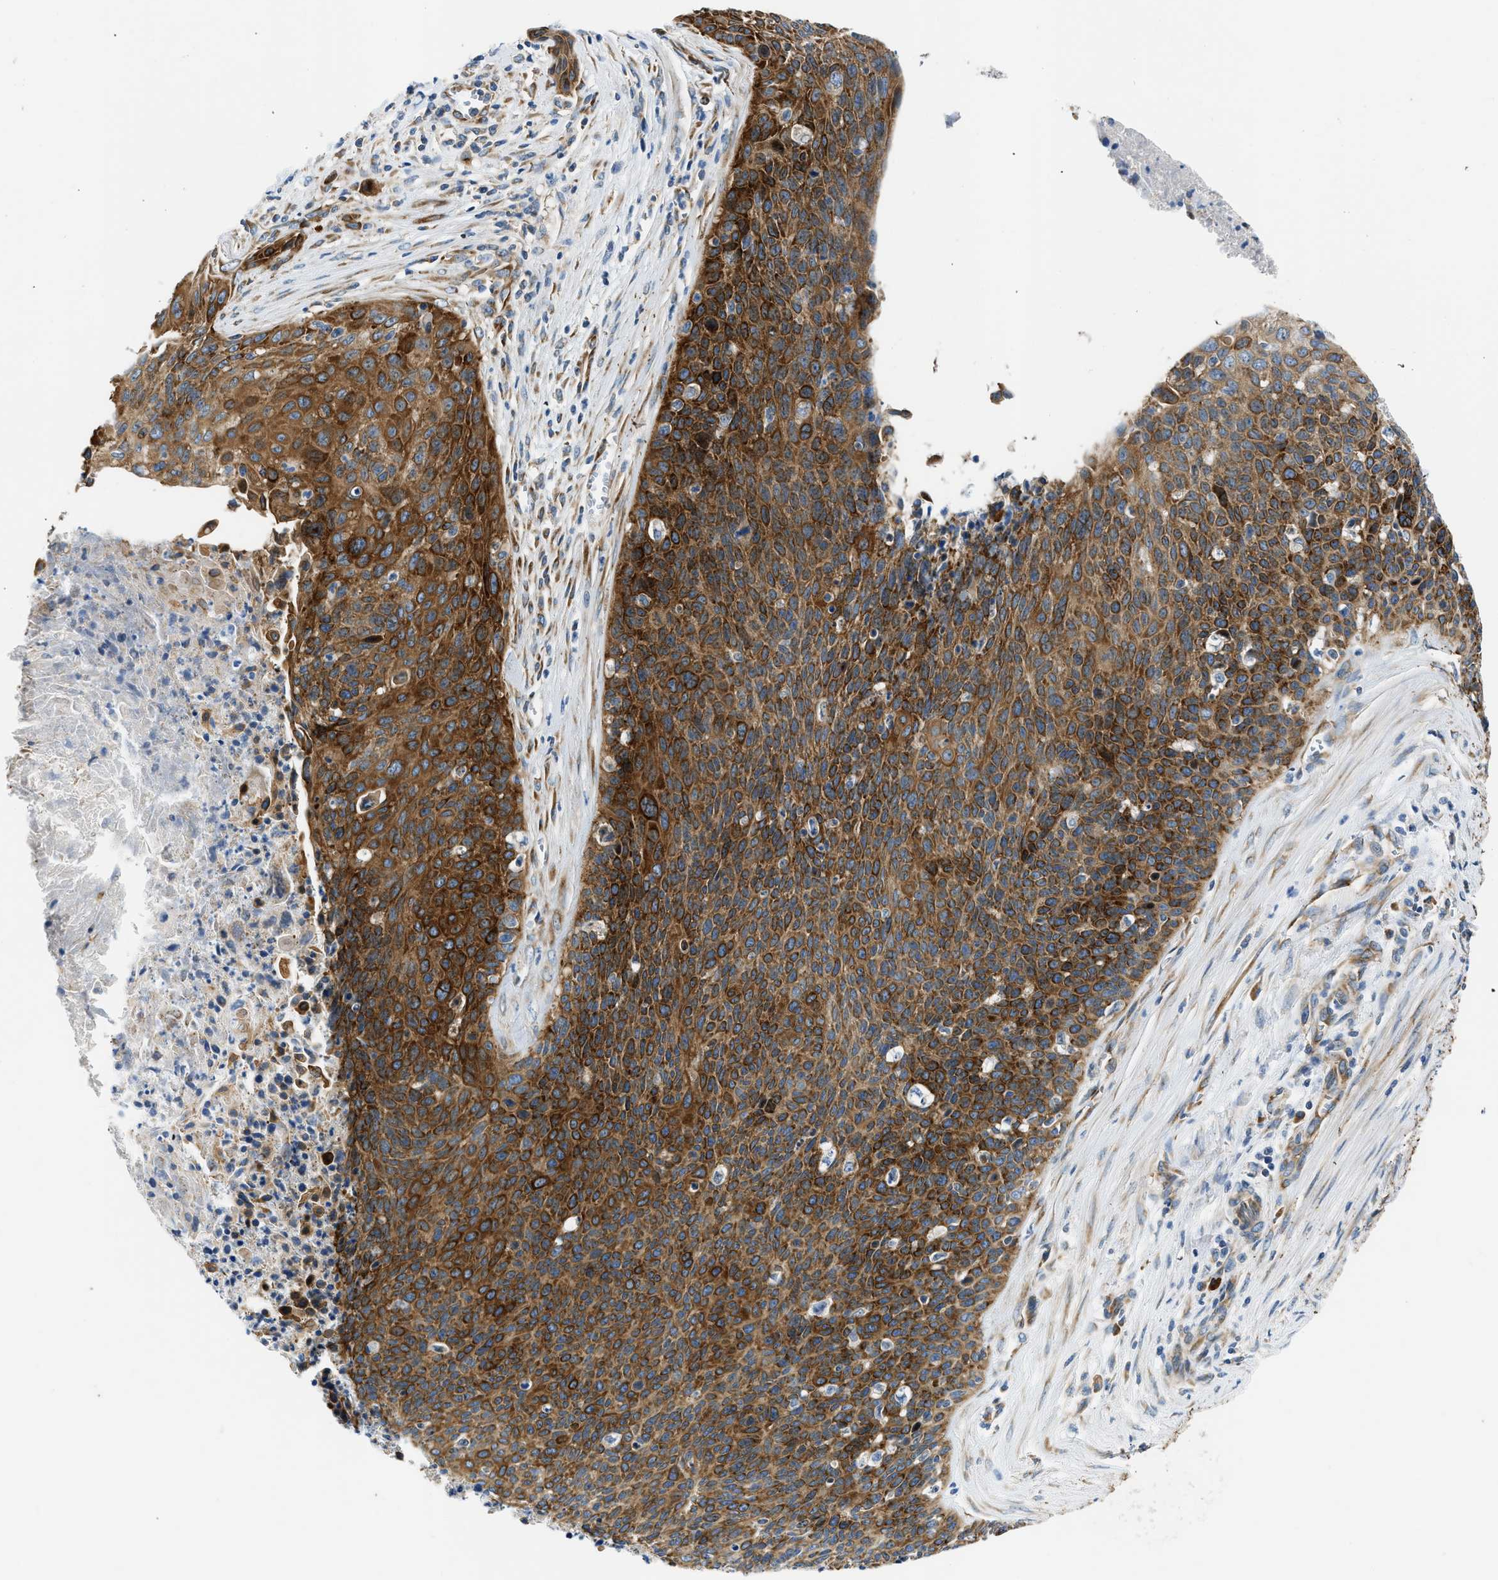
{"staining": {"intensity": "strong", "quantity": ">75%", "location": "cytoplasmic/membranous"}, "tissue": "cervical cancer", "cell_type": "Tumor cells", "image_type": "cancer", "snomed": [{"axis": "morphology", "description": "Squamous cell carcinoma, NOS"}, {"axis": "topography", "description": "Cervix"}], "caption": "Cervical squamous cell carcinoma stained for a protein demonstrates strong cytoplasmic/membranous positivity in tumor cells.", "gene": "CAMKK2", "patient": {"sex": "female", "age": 55}}